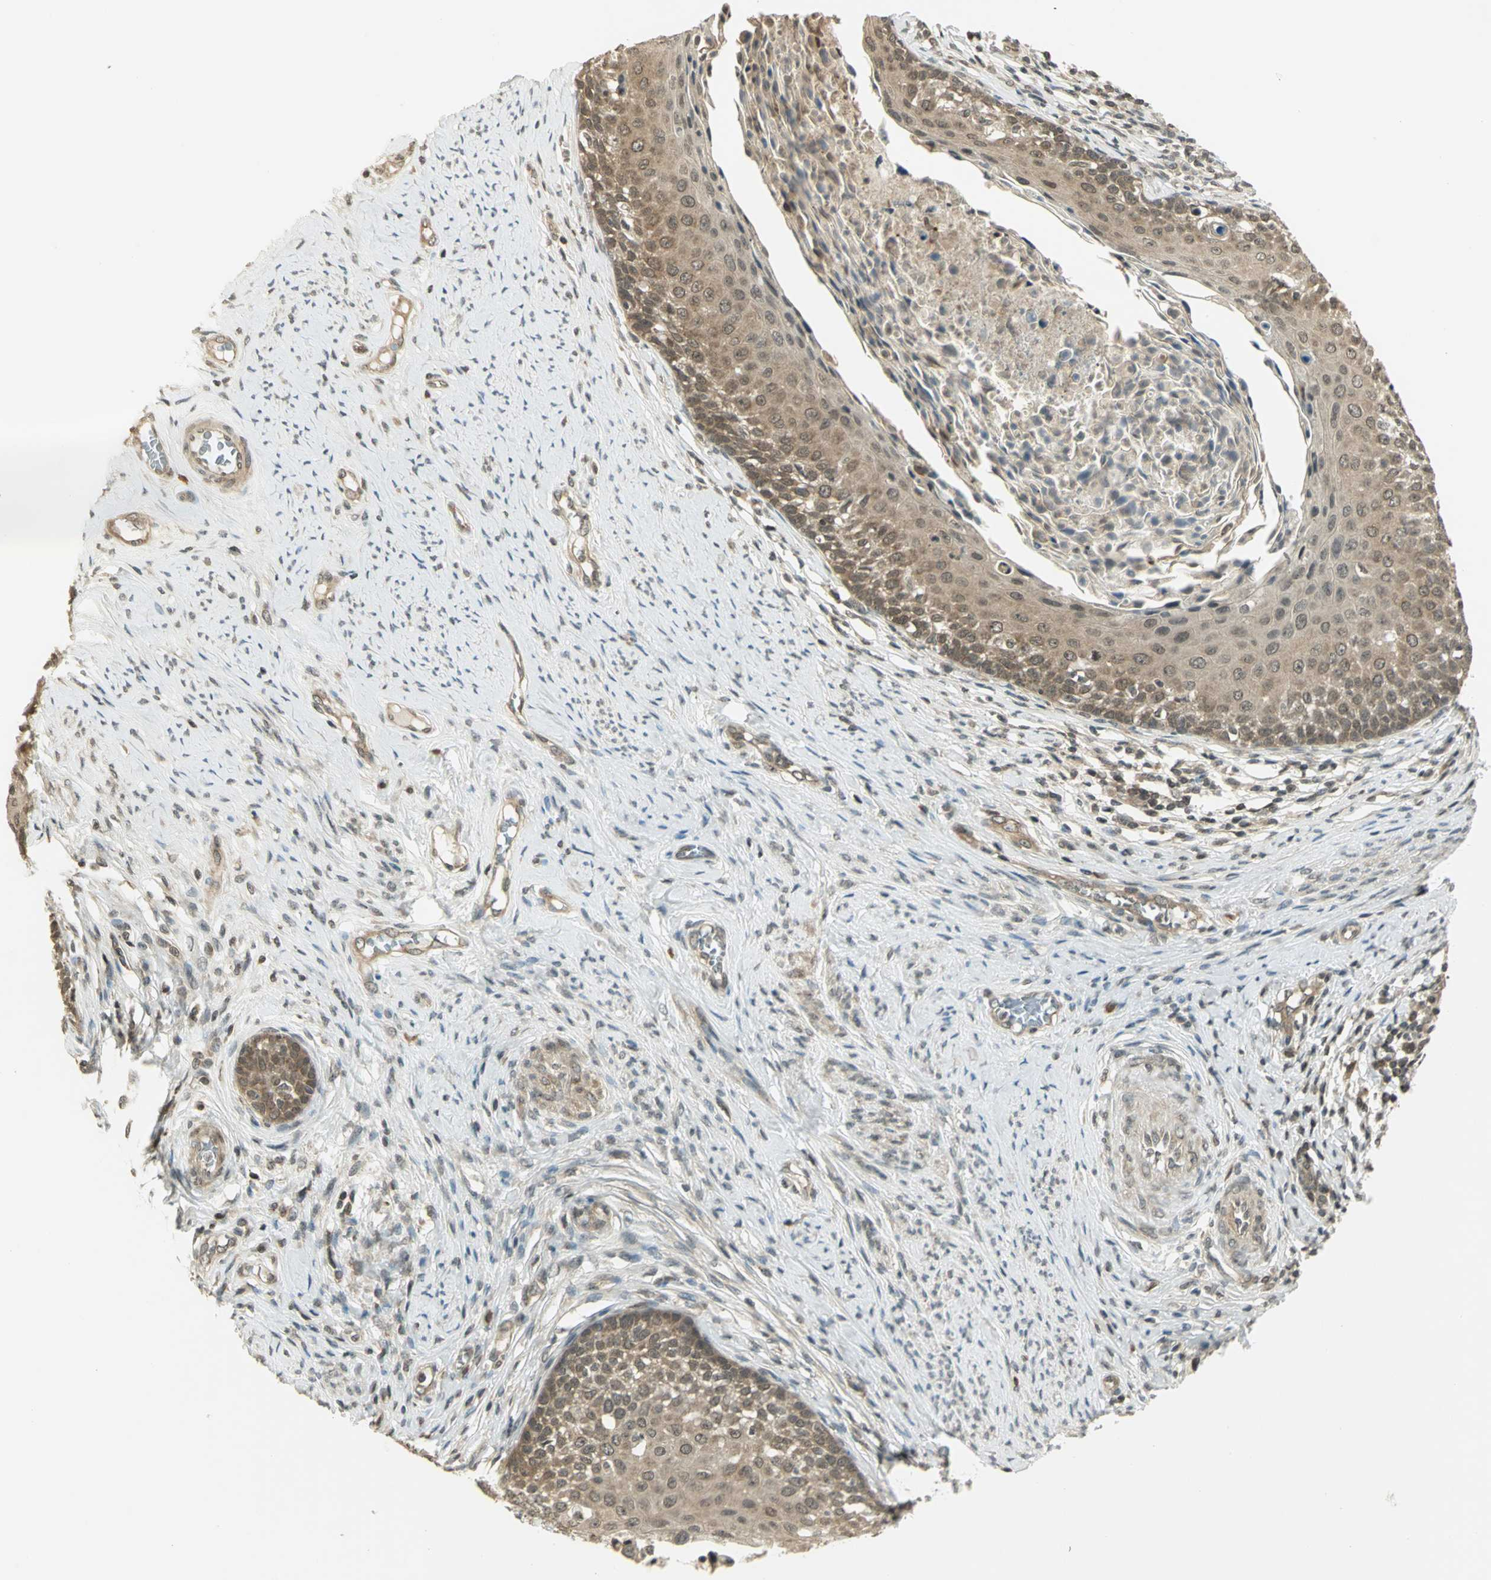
{"staining": {"intensity": "moderate", "quantity": ">75%", "location": "cytoplasmic/membranous"}, "tissue": "cervical cancer", "cell_type": "Tumor cells", "image_type": "cancer", "snomed": [{"axis": "morphology", "description": "Squamous cell carcinoma, NOS"}, {"axis": "morphology", "description": "Adenocarcinoma, NOS"}, {"axis": "topography", "description": "Cervix"}], "caption": "Immunohistochemical staining of human squamous cell carcinoma (cervical) exhibits medium levels of moderate cytoplasmic/membranous positivity in about >75% of tumor cells.", "gene": "CDC34", "patient": {"sex": "female", "age": 52}}